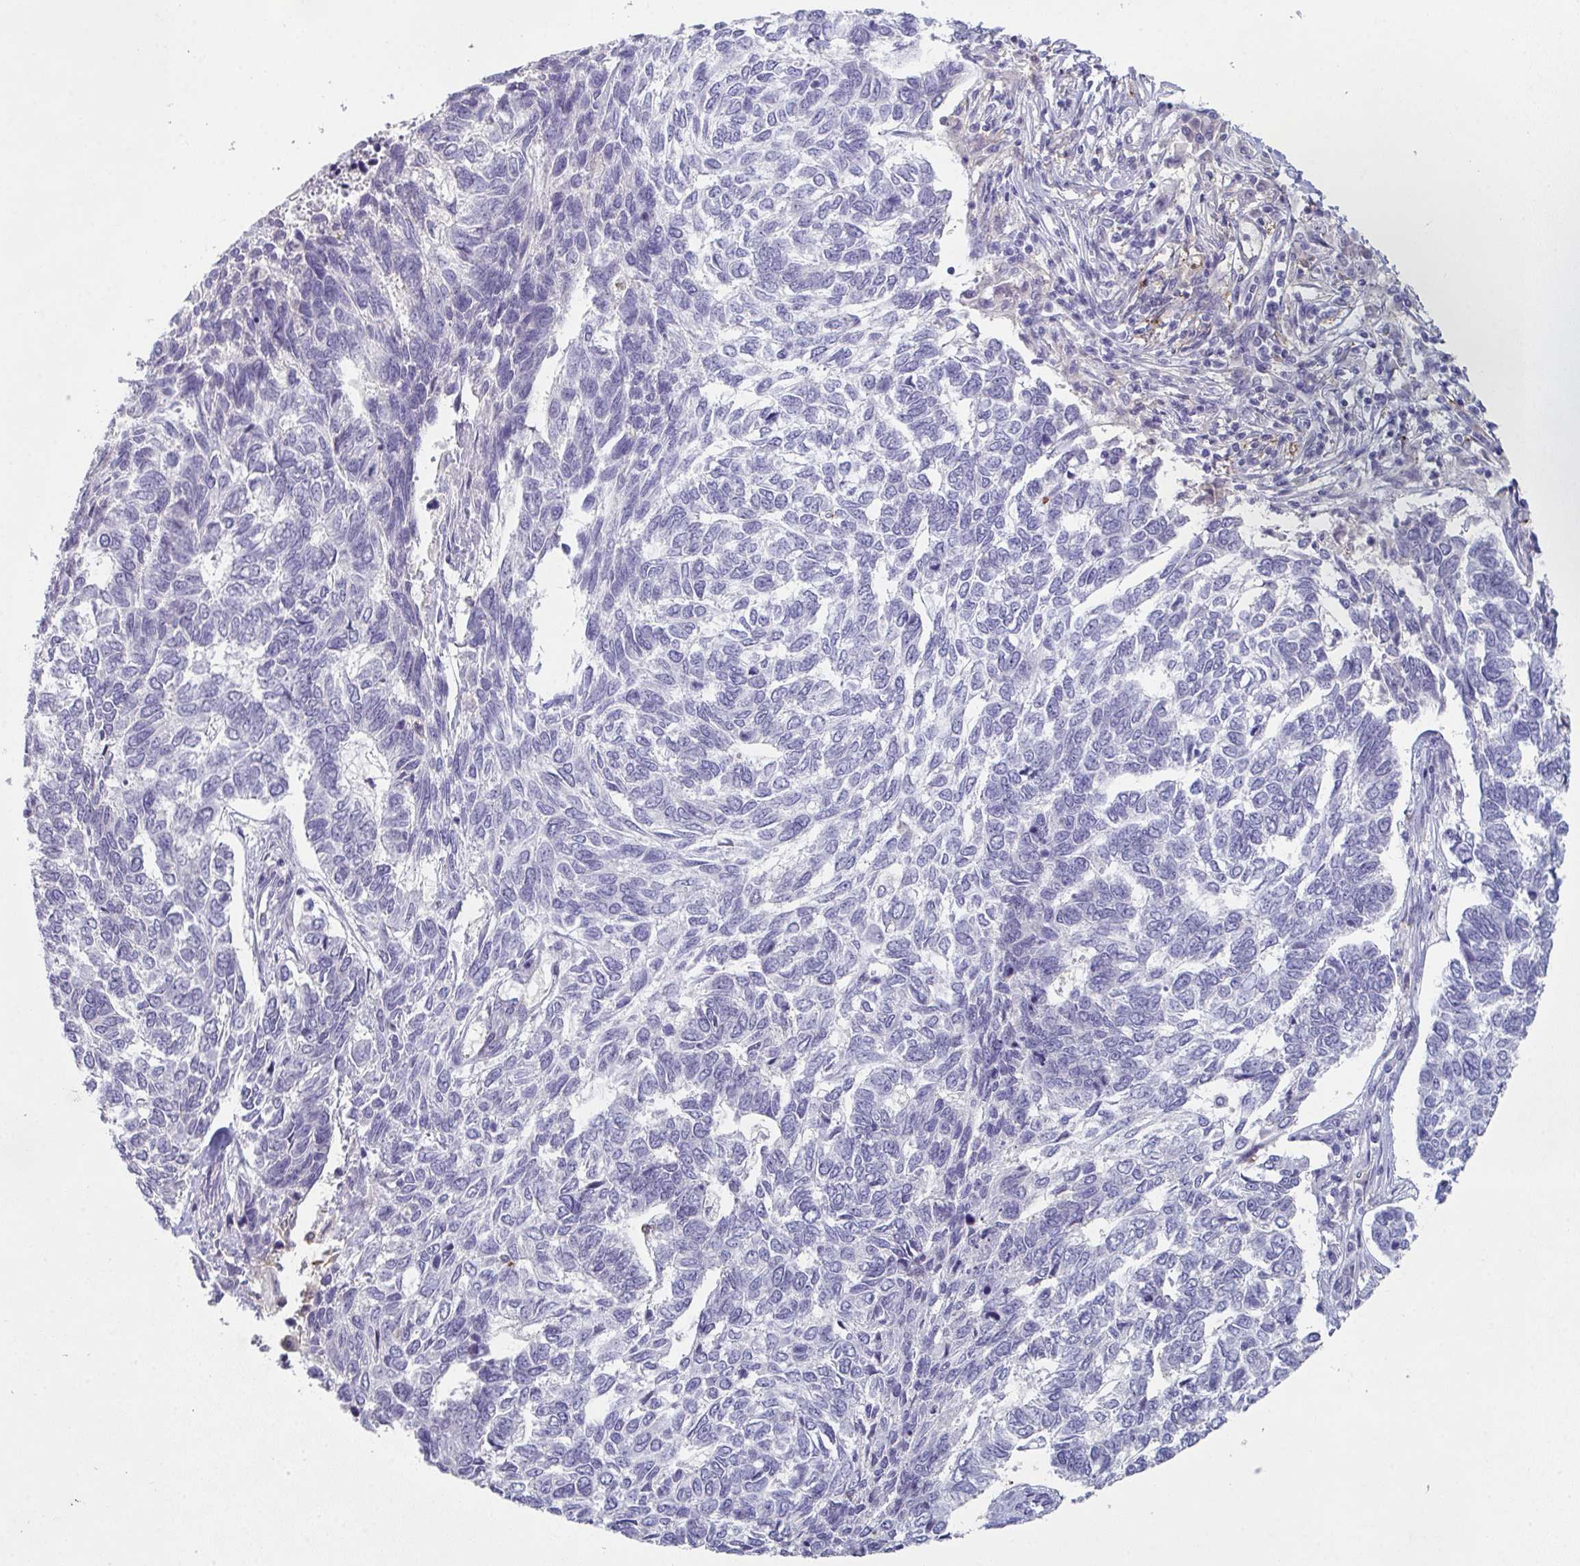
{"staining": {"intensity": "negative", "quantity": "none", "location": "none"}, "tissue": "skin cancer", "cell_type": "Tumor cells", "image_type": "cancer", "snomed": [{"axis": "morphology", "description": "Basal cell carcinoma"}, {"axis": "topography", "description": "Skin"}], "caption": "The photomicrograph demonstrates no staining of tumor cells in skin cancer (basal cell carcinoma). (Stains: DAB immunohistochemistry (IHC) with hematoxylin counter stain, Microscopy: brightfield microscopy at high magnification).", "gene": "ADAM21", "patient": {"sex": "female", "age": 65}}